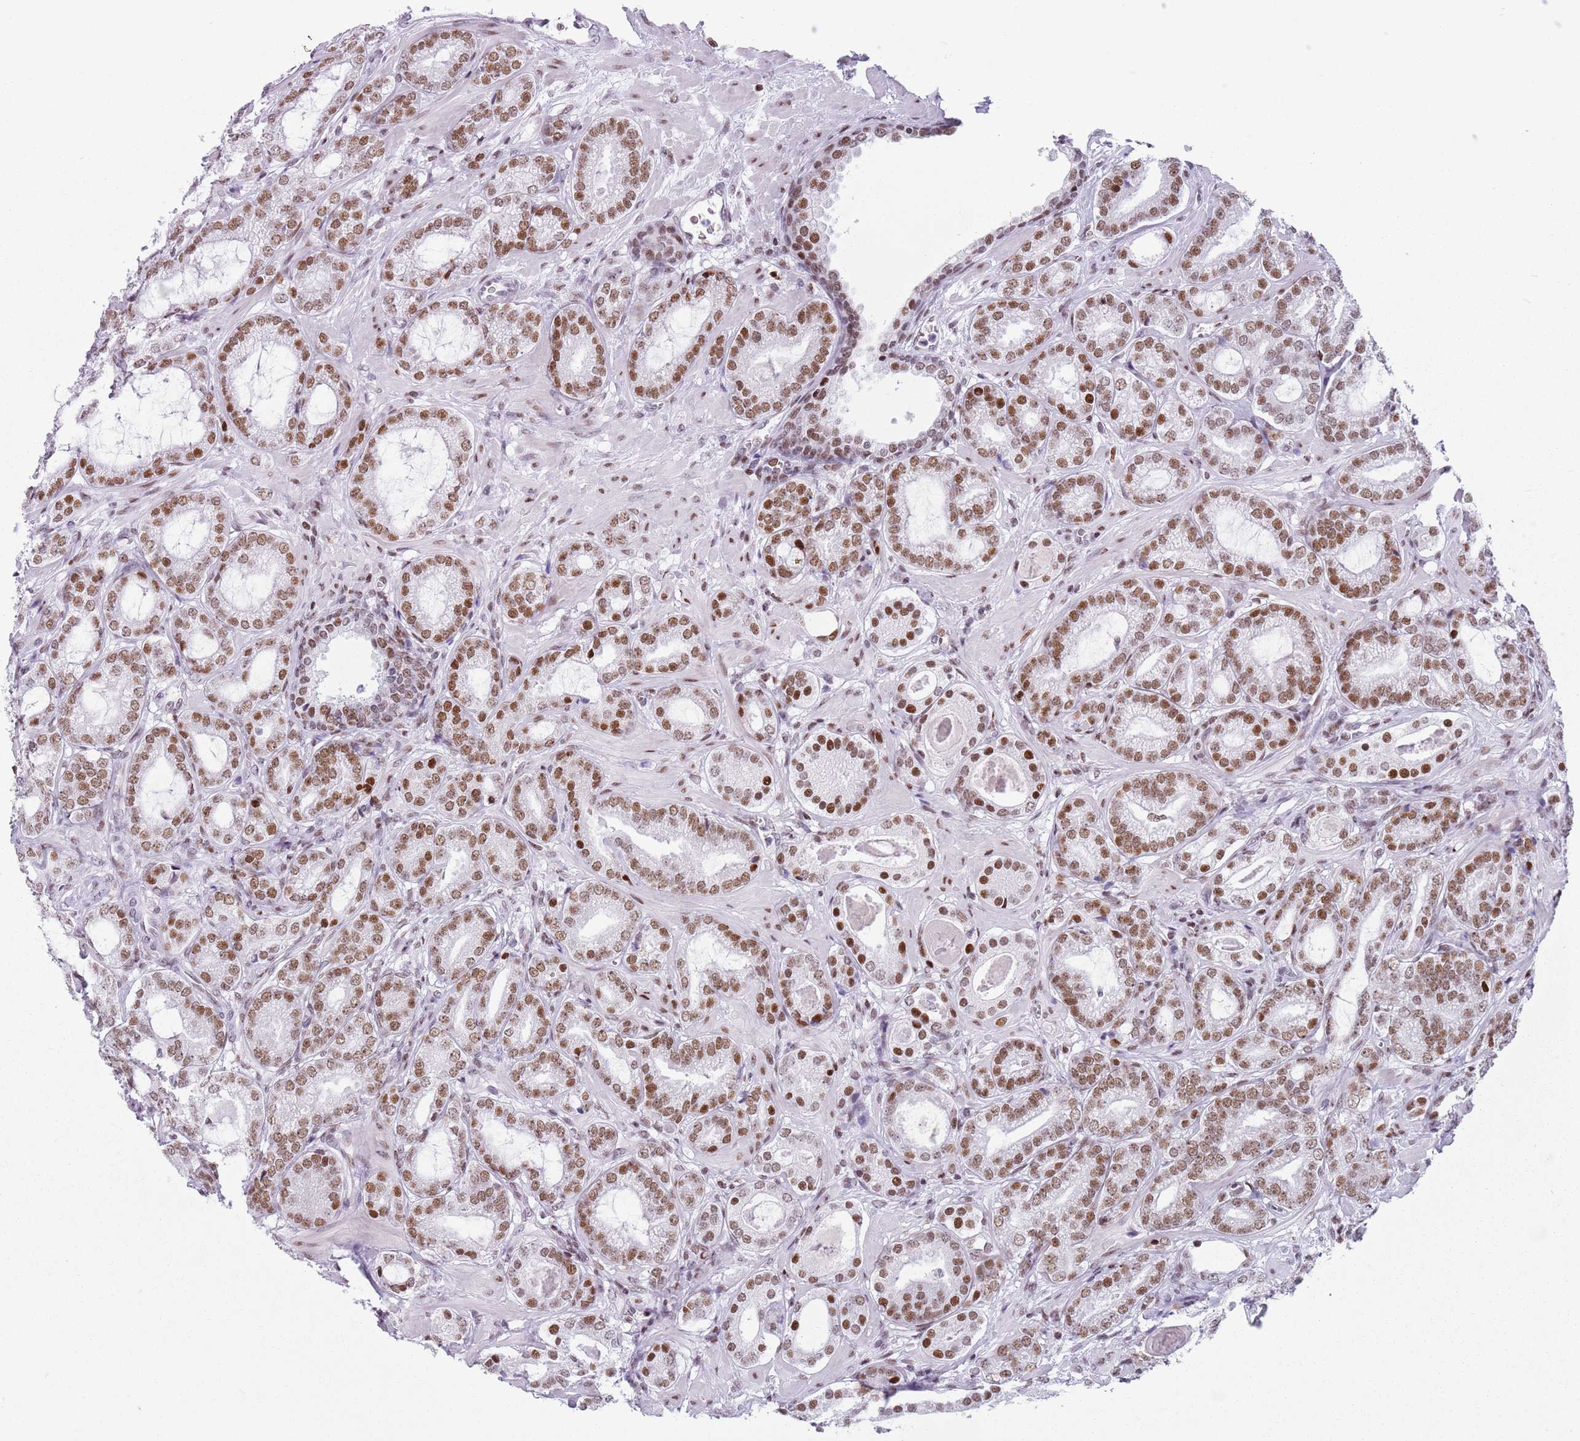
{"staining": {"intensity": "moderate", "quantity": ">75%", "location": "nuclear"}, "tissue": "prostate cancer", "cell_type": "Tumor cells", "image_type": "cancer", "snomed": [{"axis": "morphology", "description": "Adenocarcinoma, High grade"}, {"axis": "topography", "description": "Prostate"}], "caption": "High-power microscopy captured an immunohistochemistry image of prostate adenocarcinoma (high-grade), revealing moderate nuclear expression in about >75% of tumor cells.", "gene": "FAM104B", "patient": {"sex": "male", "age": 60}}